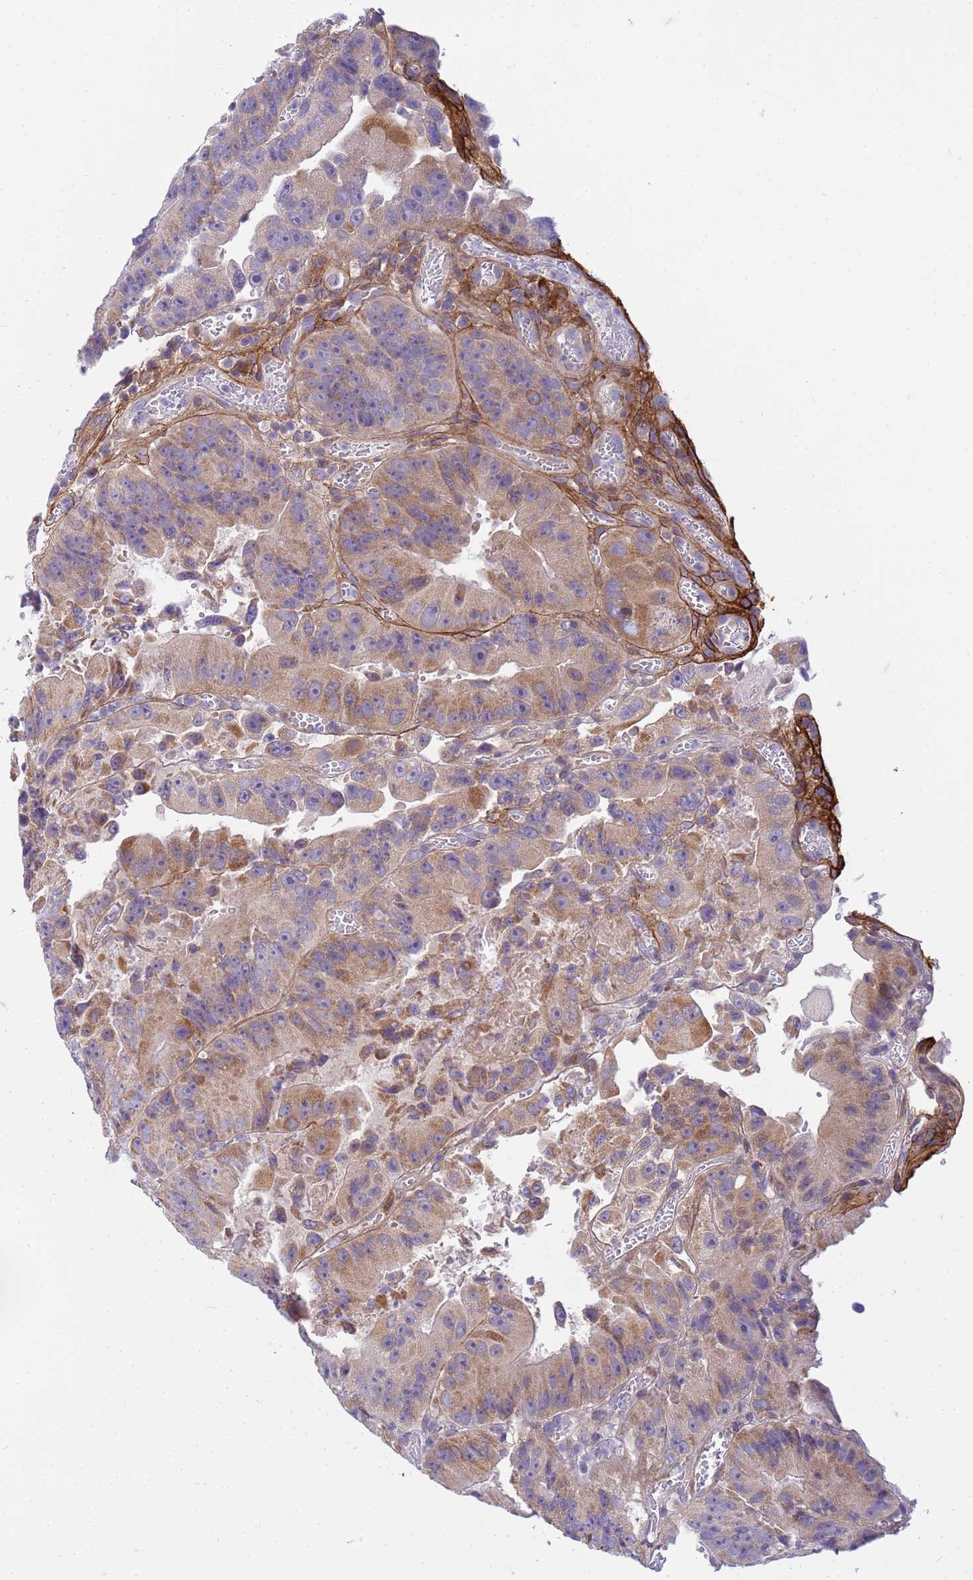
{"staining": {"intensity": "moderate", "quantity": "<25%", "location": "cytoplasmic/membranous"}, "tissue": "colorectal cancer", "cell_type": "Tumor cells", "image_type": "cancer", "snomed": [{"axis": "morphology", "description": "Adenocarcinoma, NOS"}, {"axis": "topography", "description": "Colon"}], "caption": "IHC photomicrograph of human colorectal cancer stained for a protein (brown), which exhibits low levels of moderate cytoplasmic/membranous expression in about <25% of tumor cells.", "gene": "P2RX7", "patient": {"sex": "female", "age": 86}}